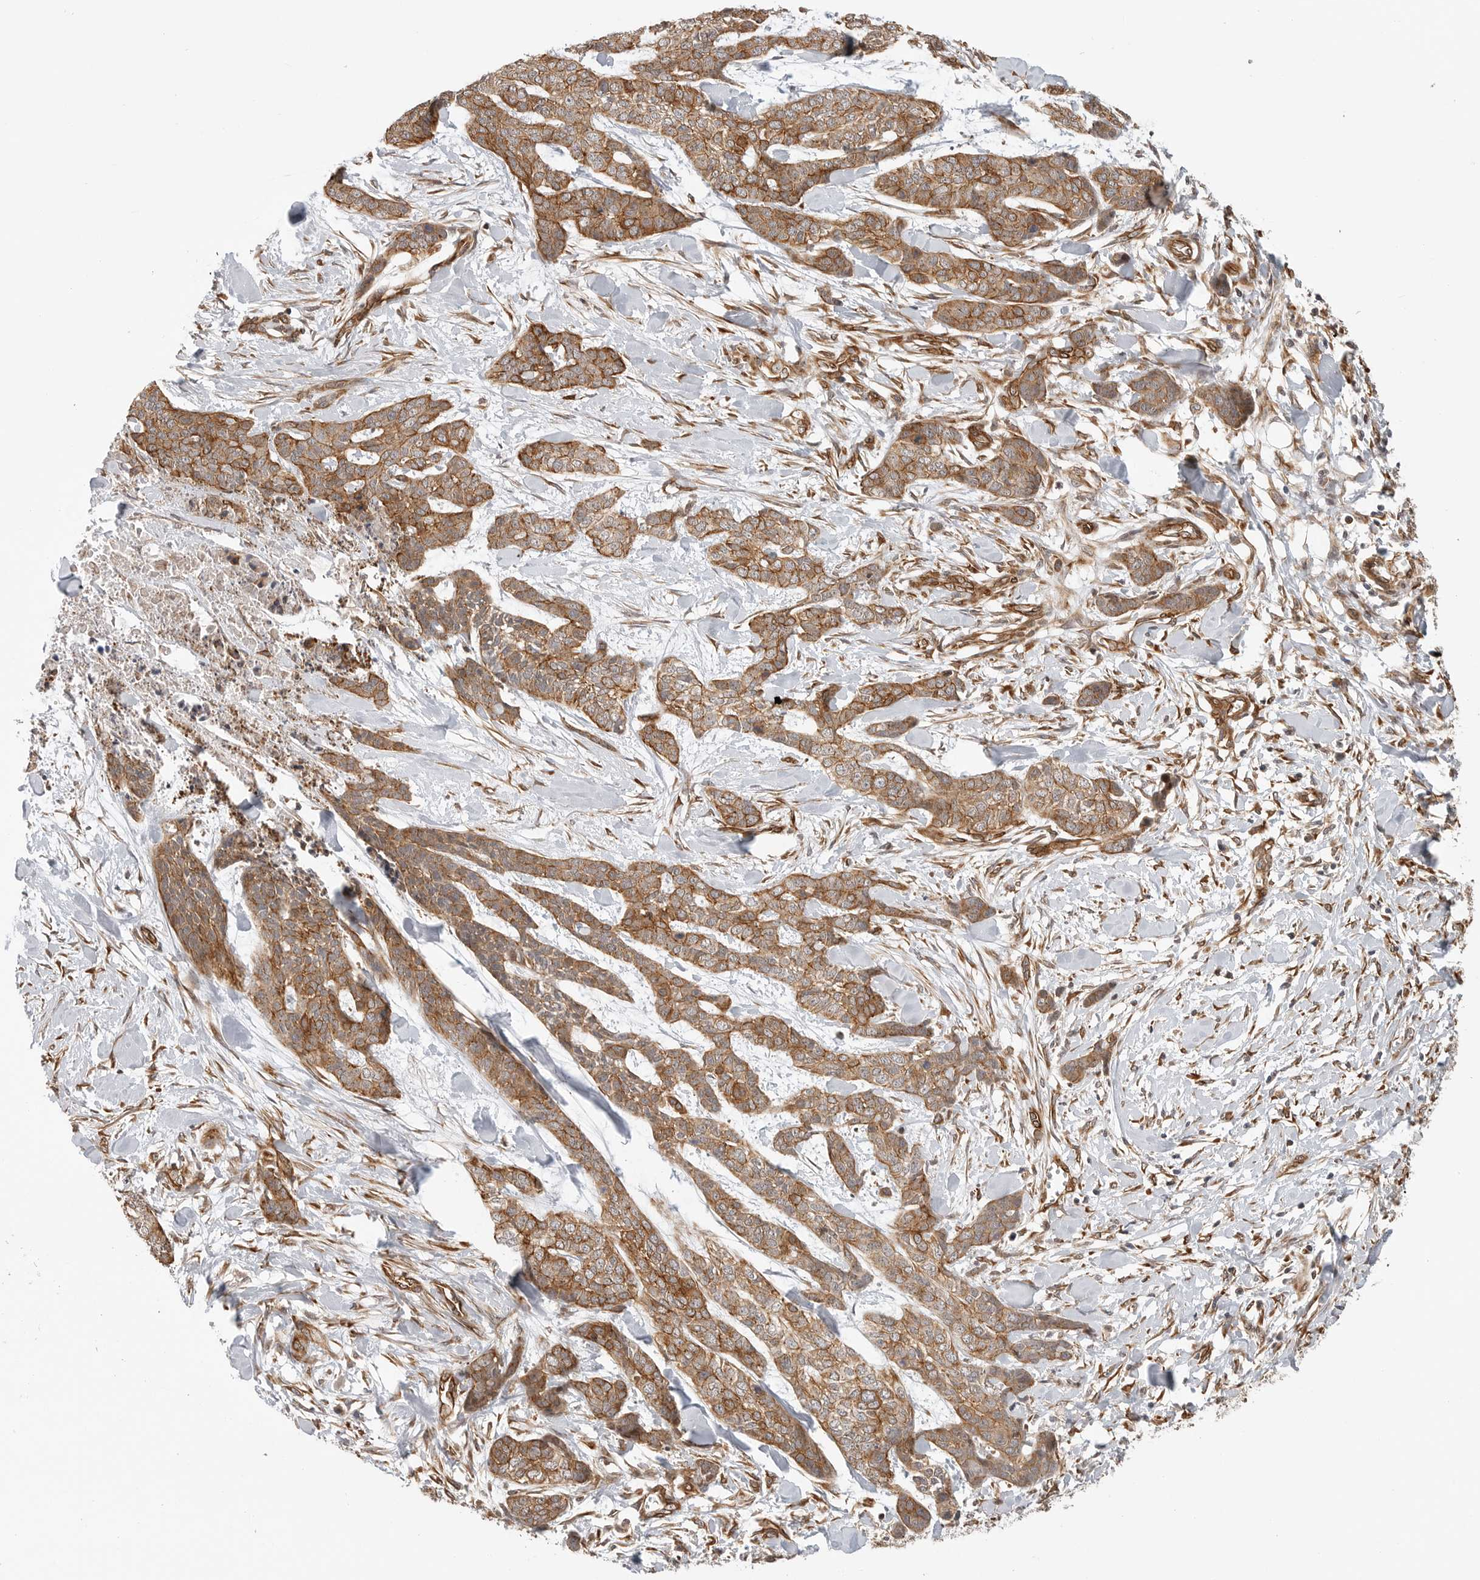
{"staining": {"intensity": "moderate", "quantity": ">75%", "location": "cytoplasmic/membranous"}, "tissue": "skin cancer", "cell_type": "Tumor cells", "image_type": "cancer", "snomed": [{"axis": "morphology", "description": "Basal cell carcinoma"}, {"axis": "topography", "description": "Skin"}], "caption": "There is medium levels of moderate cytoplasmic/membranous expression in tumor cells of basal cell carcinoma (skin), as demonstrated by immunohistochemical staining (brown color).", "gene": "ATOH7", "patient": {"sex": "female", "age": 64}}